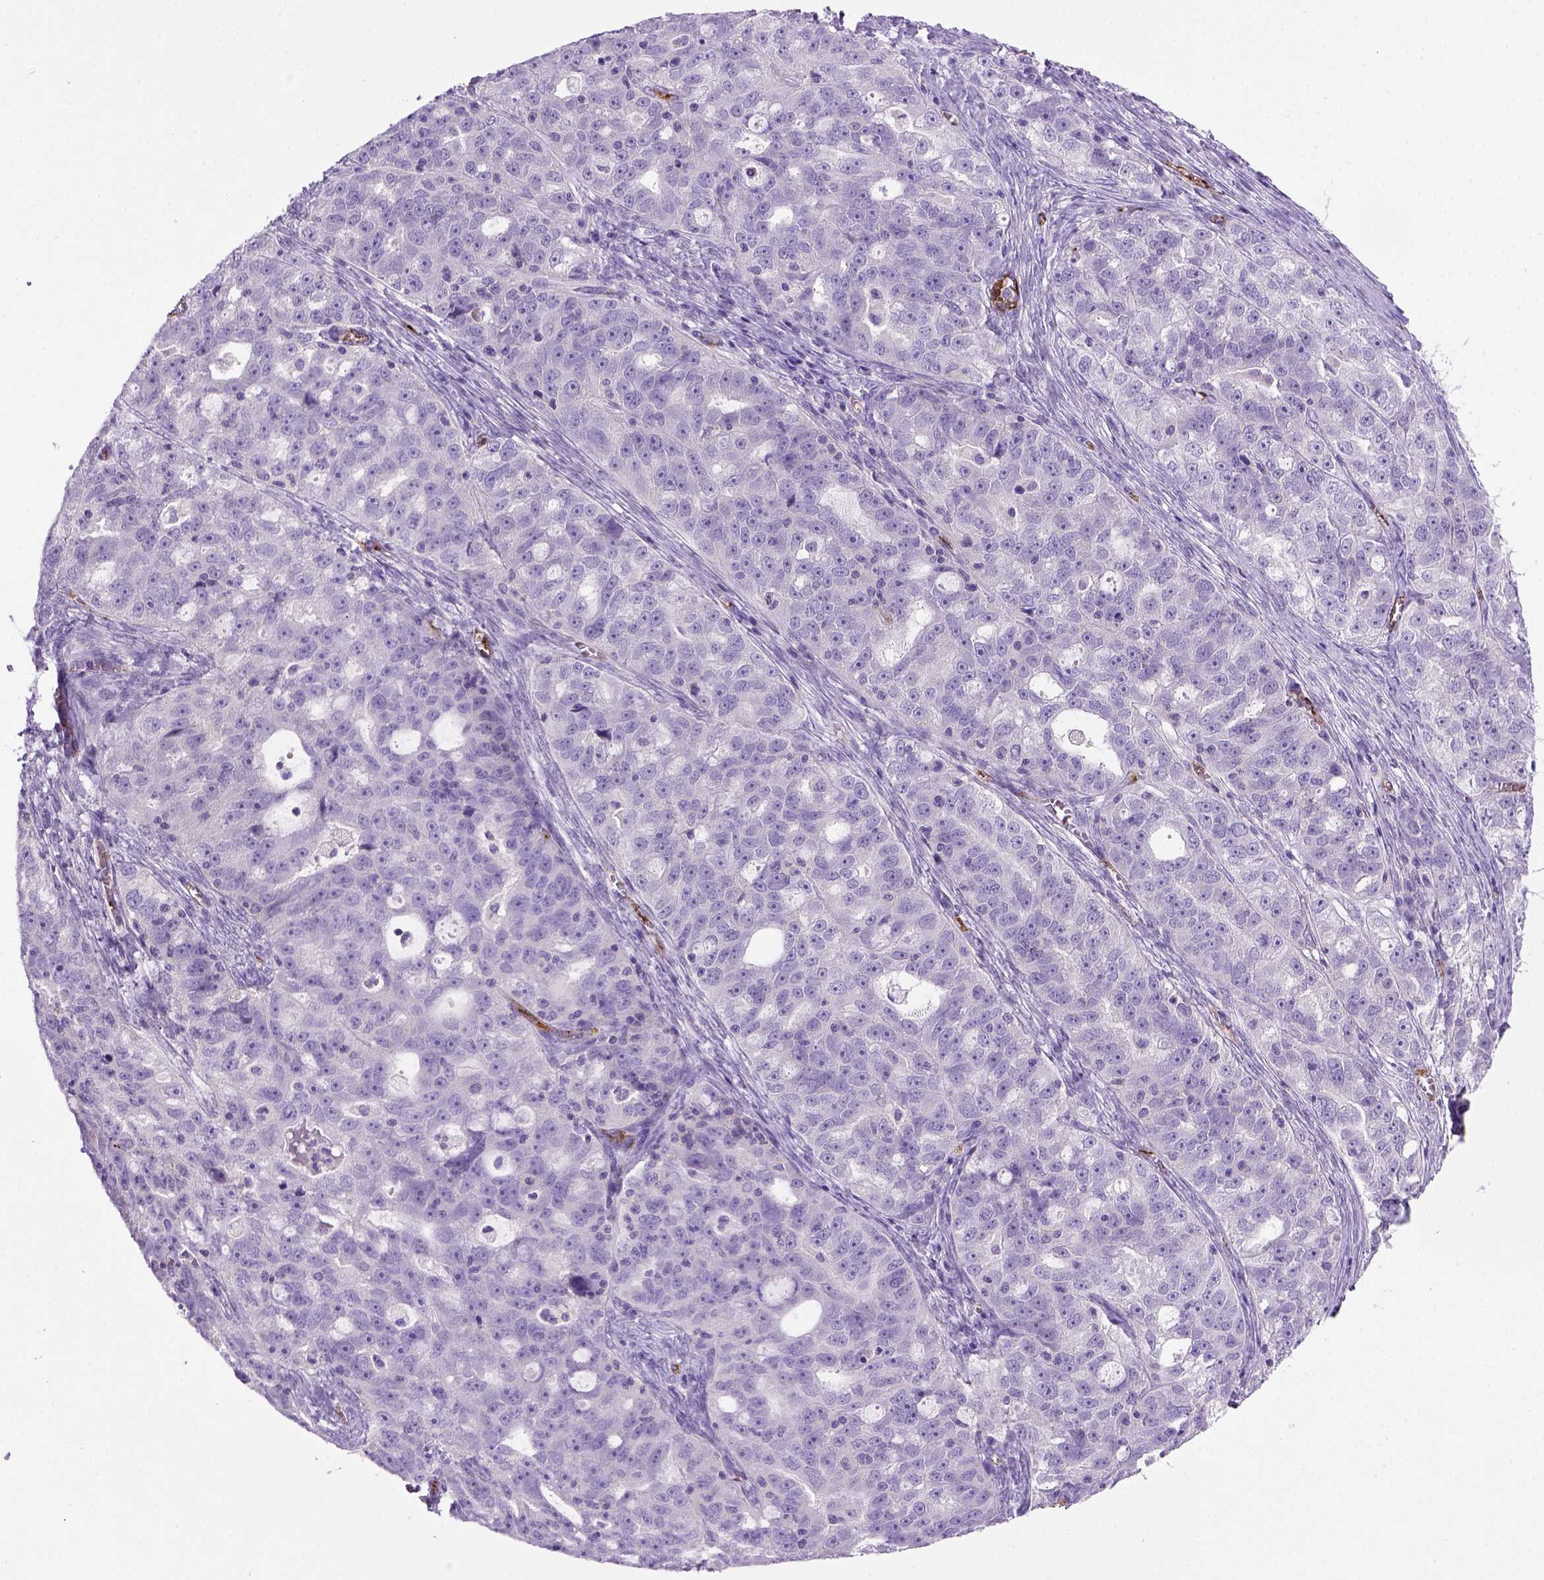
{"staining": {"intensity": "negative", "quantity": "none", "location": "none"}, "tissue": "ovarian cancer", "cell_type": "Tumor cells", "image_type": "cancer", "snomed": [{"axis": "morphology", "description": "Cystadenocarcinoma, serous, NOS"}, {"axis": "topography", "description": "Ovary"}], "caption": "There is no significant staining in tumor cells of serous cystadenocarcinoma (ovarian).", "gene": "VWF", "patient": {"sex": "female", "age": 51}}